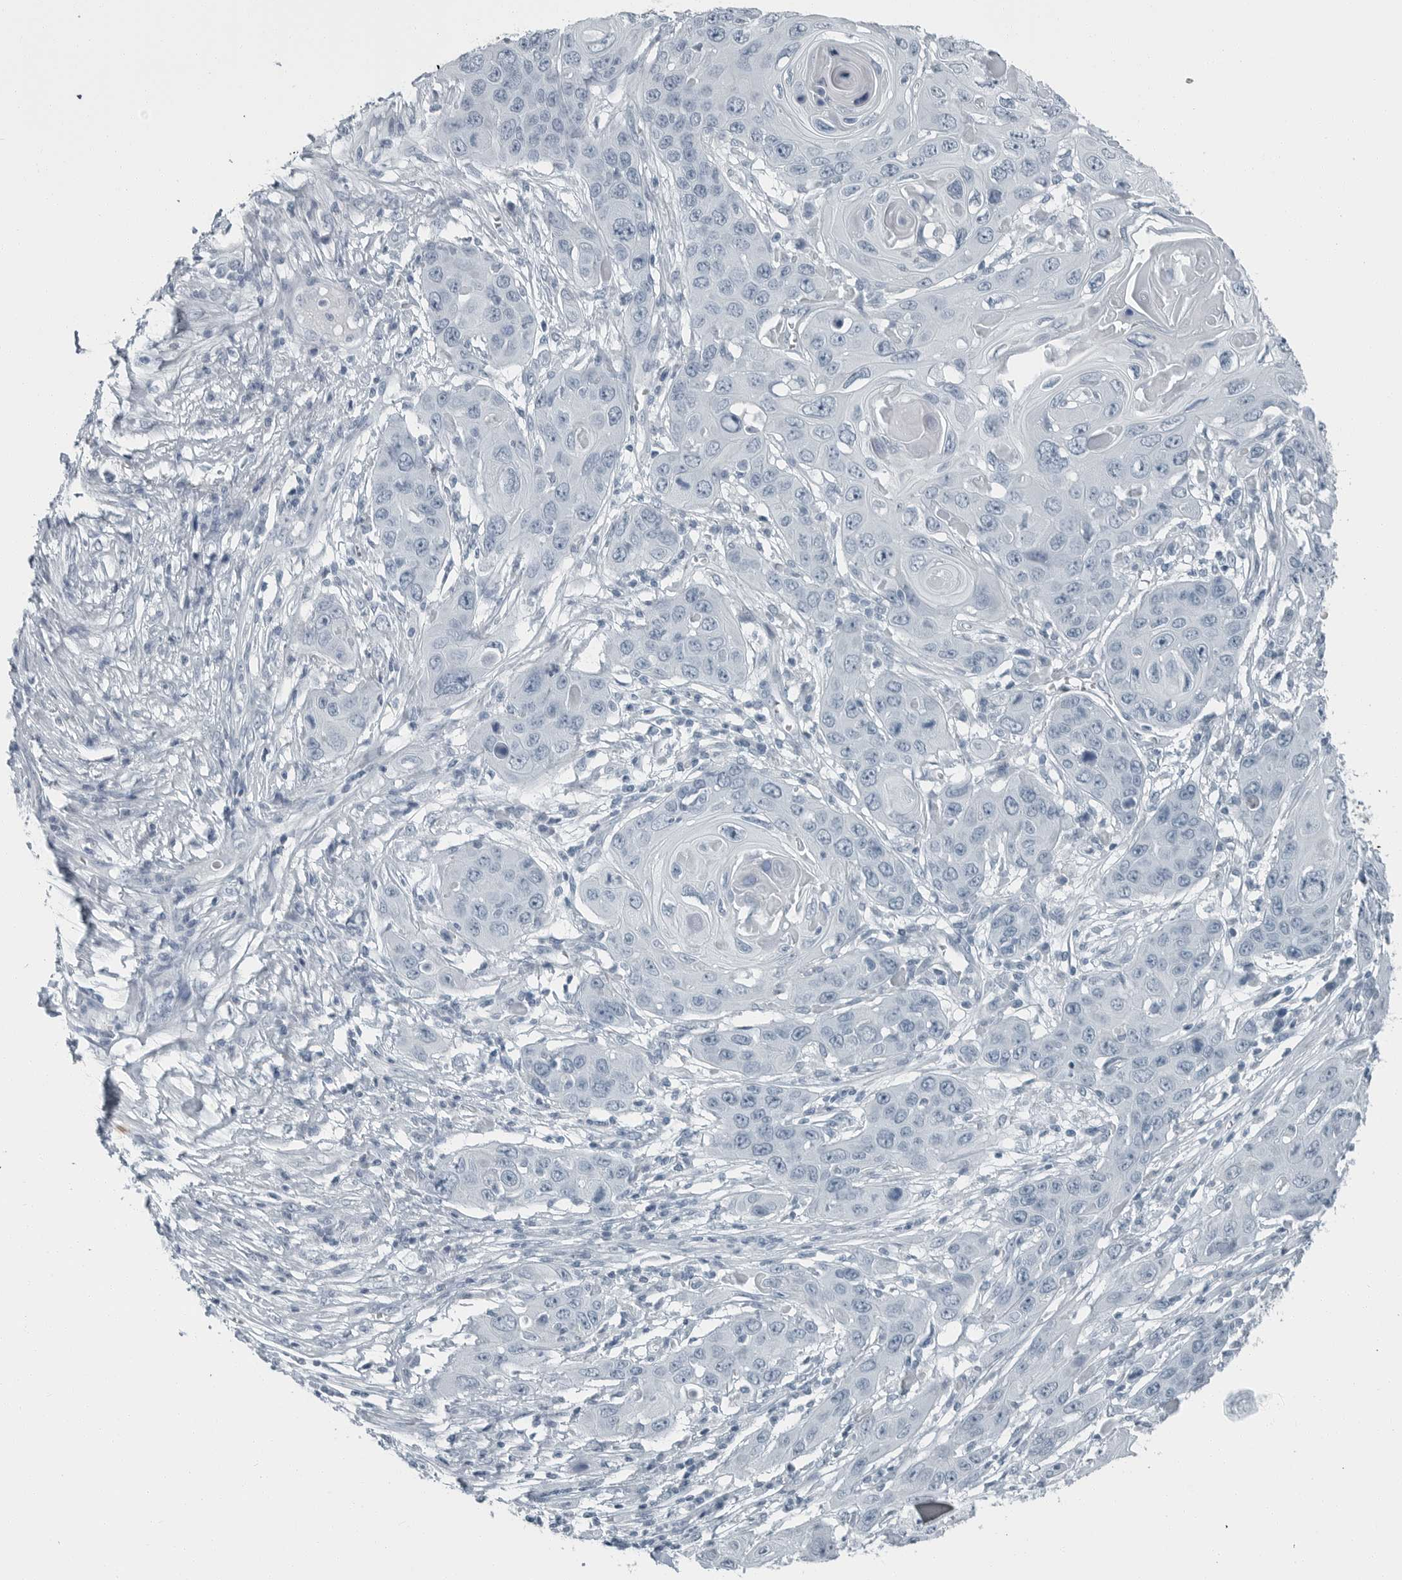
{"staining": {"intensity": "negative", "quantity": "none", "location": "none"}, "tissue": "skin cancer", "cell_type": "Tumor cells", "image_type": "cancer", "snomed": [{"axis": "morphology", "description": "Squamous cell carcinoma, NOS"}, {"axis": "topography", "description": "Skin"}], "caption": "A high-resolution micrograph shows immunohistochemistry (IHC) staining of skin cancer (squamous cell carcinoma), which reveals no significant staining in tumor cells. Nuclei are stained in blue.", "gene": "ZPBP2", "patient": {"sex": "male", "age": 55}}